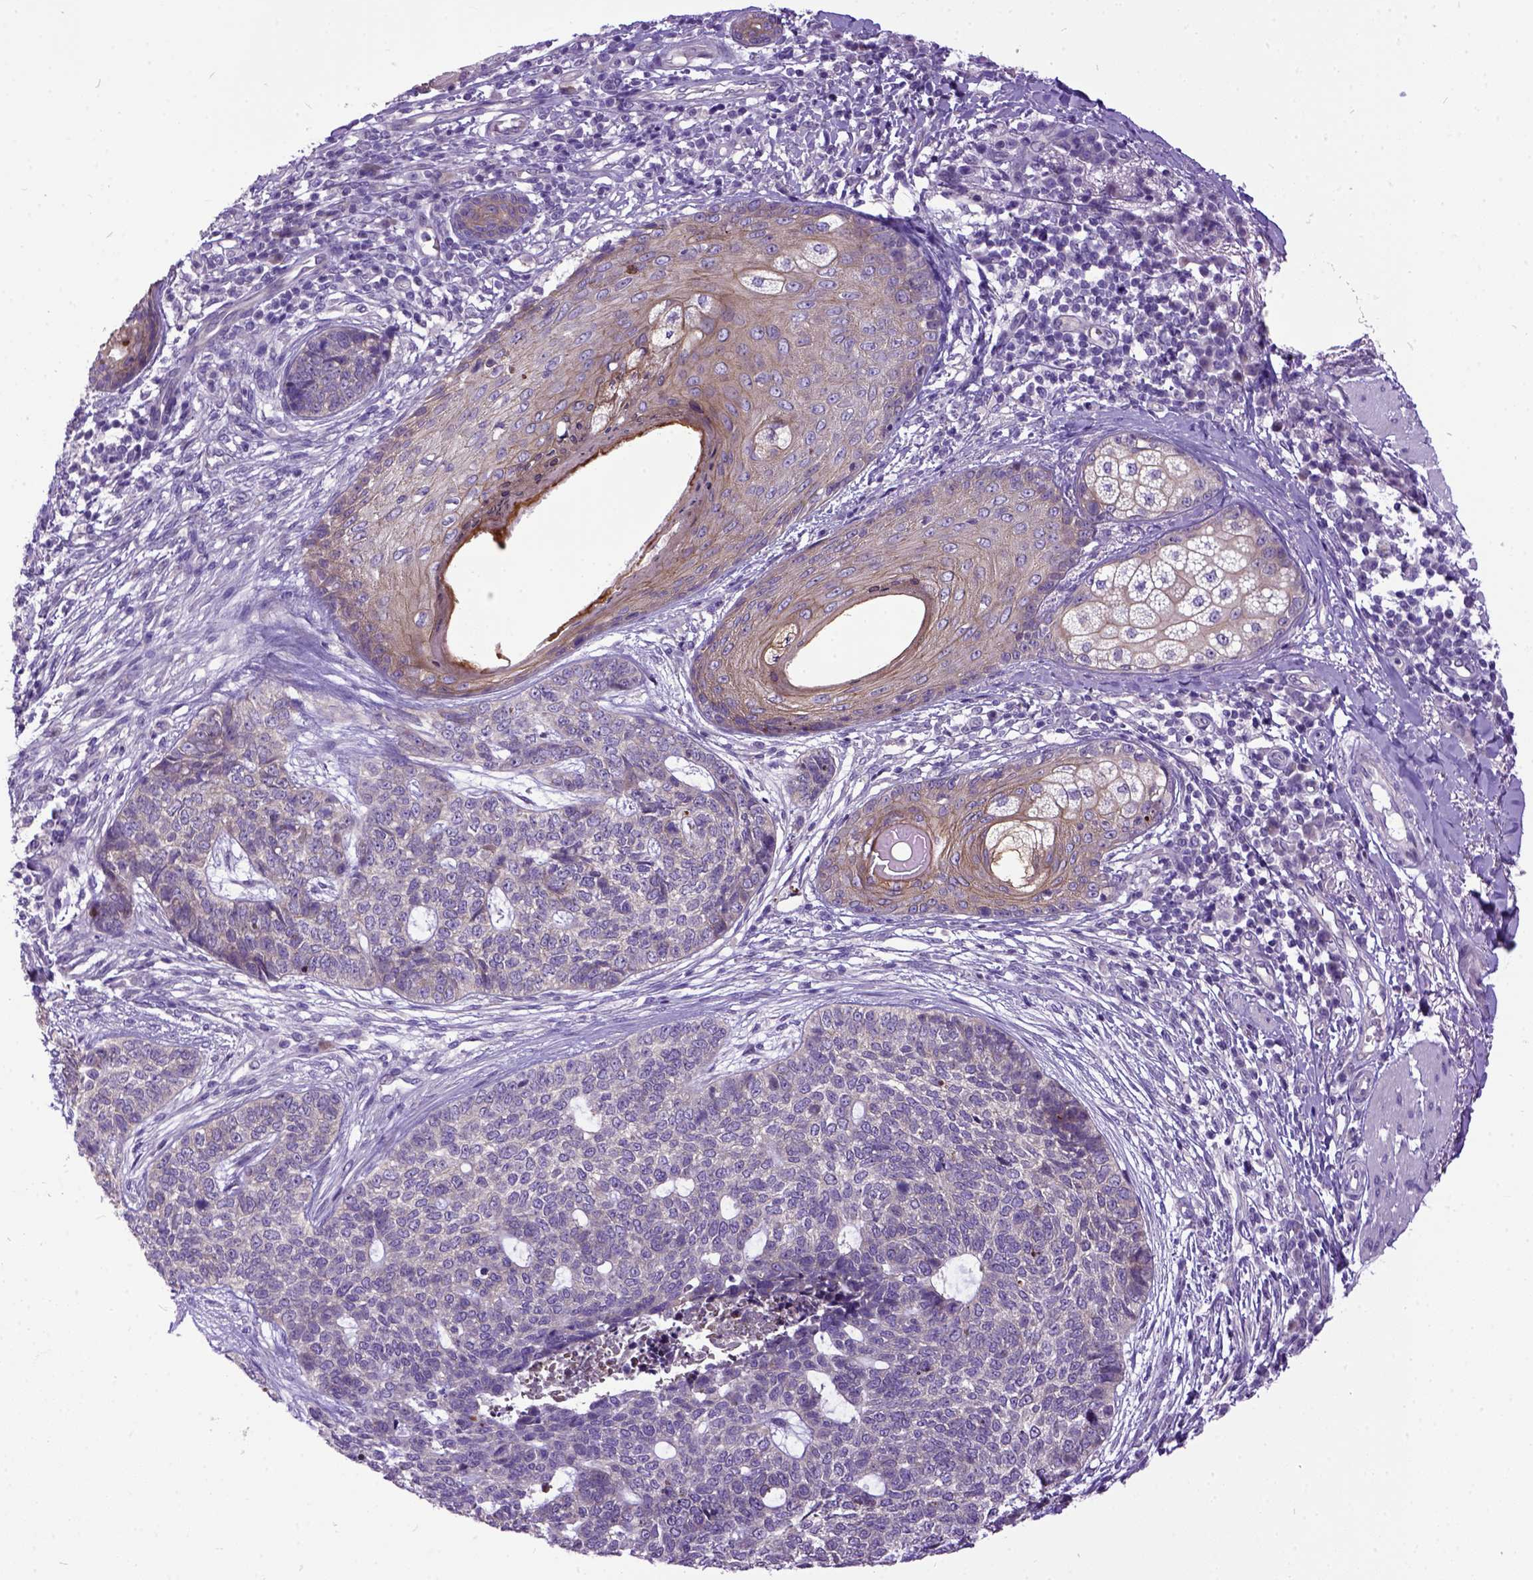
{"staining": {"intensity": "weak", "quantity": "25%-75%", "location": "cytoplasmic/membranous"}, "tissue": "skin cancer", "cell_type": "Tumor cells", "image_type": "cancer", "snomed": [{"axis": "morphology", "description": "Basal cell carcinoma"}, {"axis": "topography", "description": "Skin"}], "caption": "A low amount of weak cytoplasmic/membranous expression is present in about 25%-75% of tumor cells in basal cell carcinoma (skin) tissue.", "gene": "NEK5", "patient": {"sex": "female", "age": 69}}